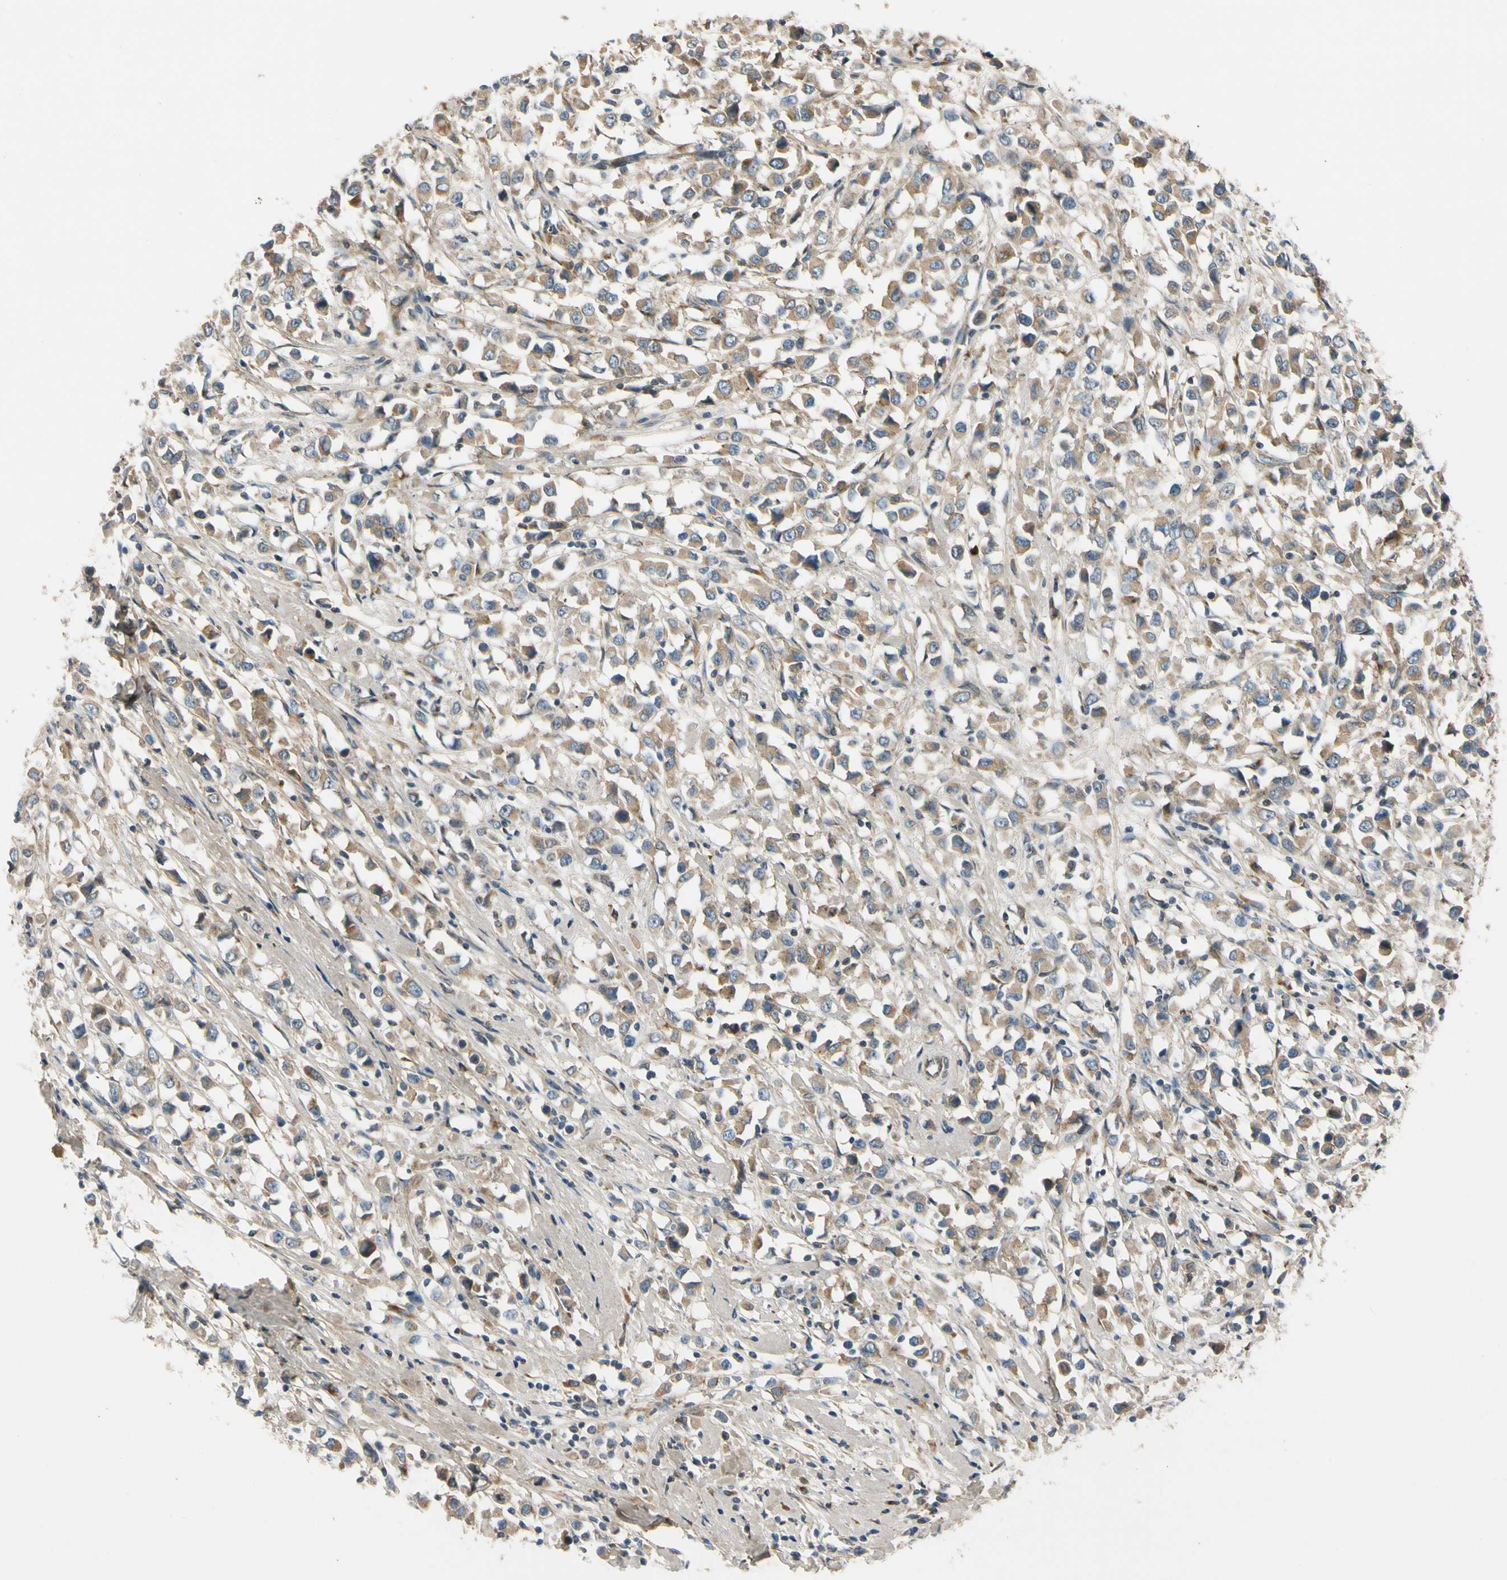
{"staining": {"intensity": "moderate", "quantity": ">75%", "location": "cytoplasmic/membranous"}, "tissue": "breast cancer", "cell_type": "Tumor cells", "image_type": "cancer", "snomed": [{"axis": "morphology", "description": "Duct carcinoma"}, {"axis": "topography", "description": "Breast"}], "caption": "Immunohistochemical staining of human breast cancer (intraductal carcinoma) displays moderate cytoplasmic/membranous protein positivity in about >75% of tumor cells. Using DAB (3,3'-diaminobenzidine) (brown) and hematoxylin (blue) stains, captured at high magnification using brightfield microscopy.", "gene": "MST1R", "patient": {"sex": "female", "age": 61}}